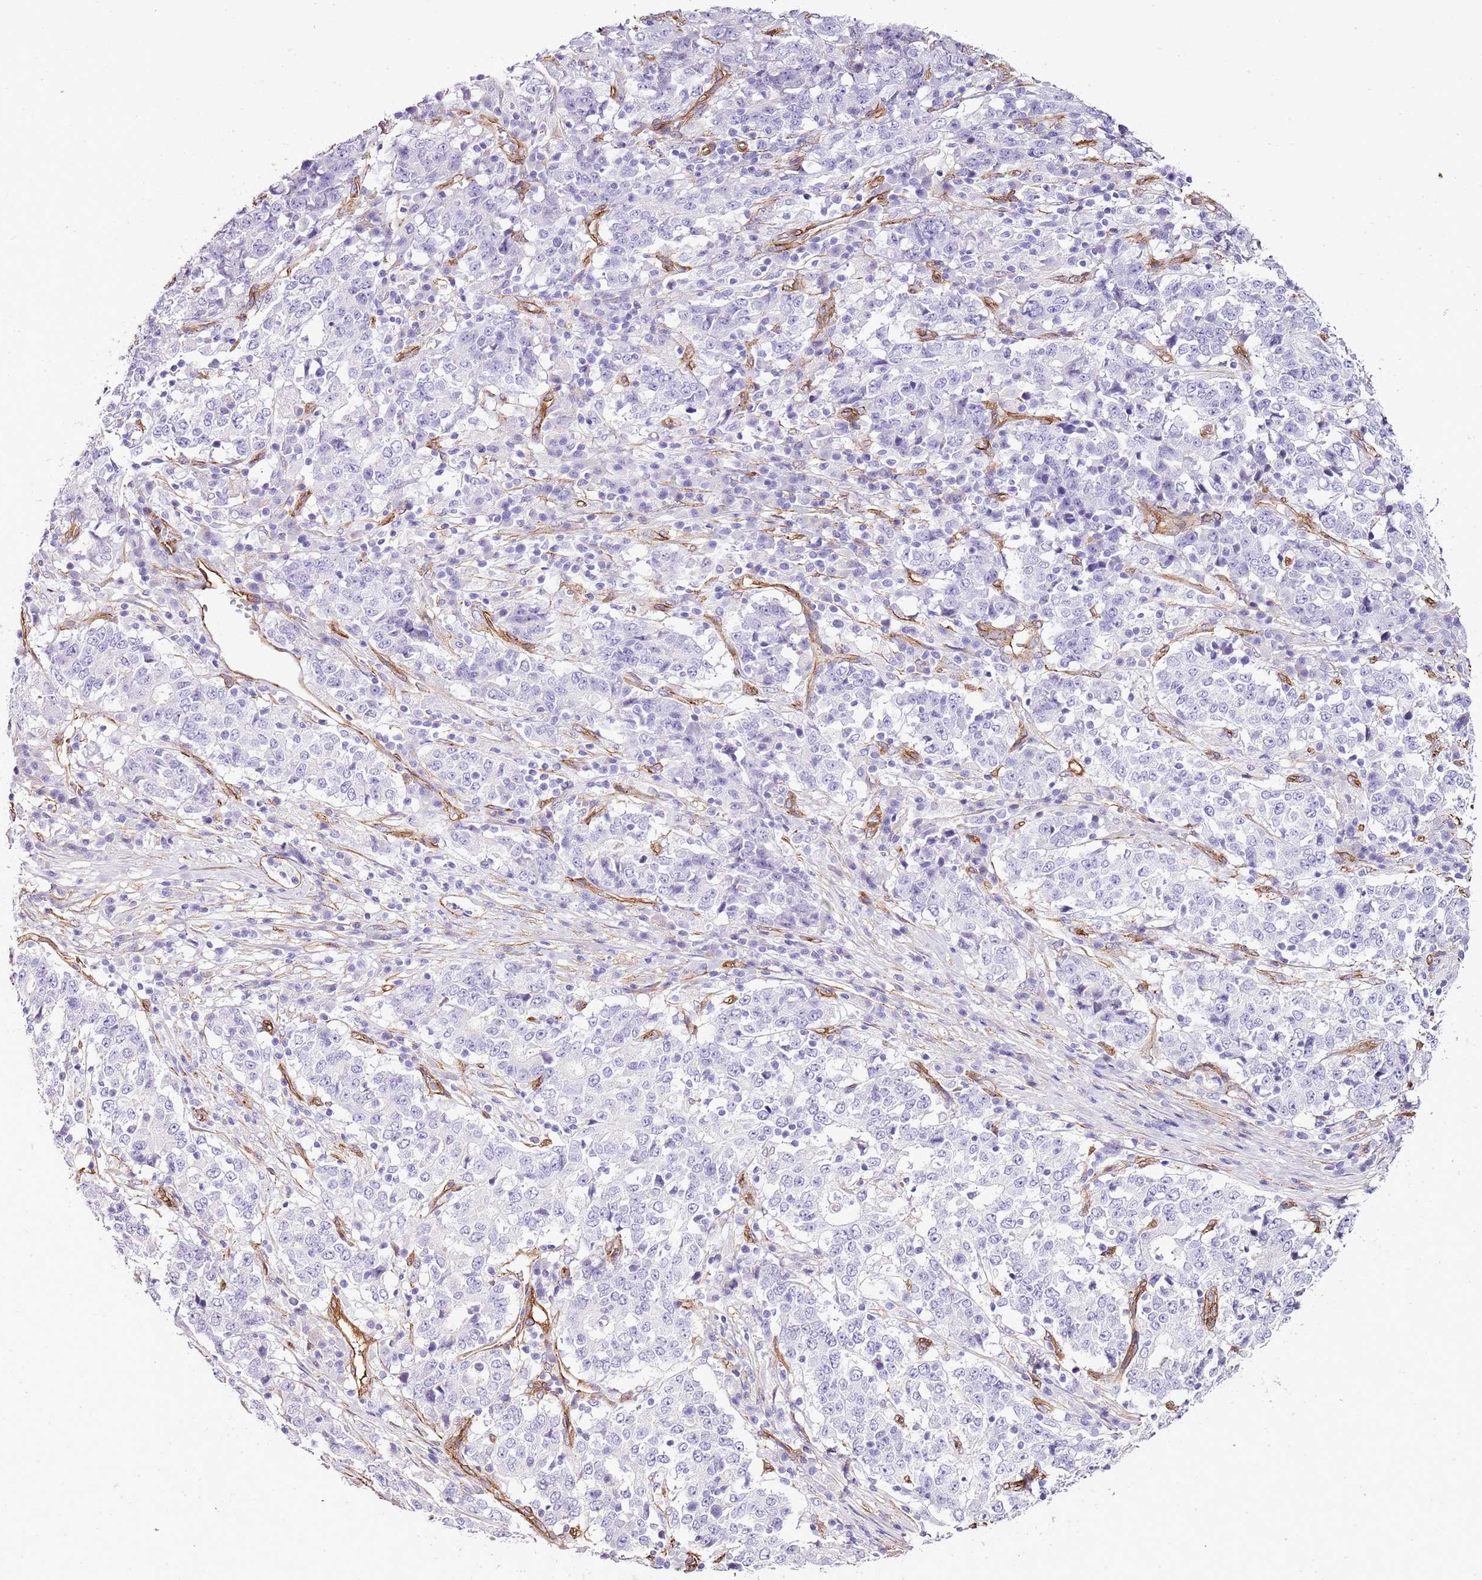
{"staining": {"intensity": "negative", "quantity": "none", "location": "none"}, "tissue": "stomach cancer", "cell_type": "Tumor cells", "image_type": "cancer", "snomed": [{"axis": "morphology", "description": "Adenocarcinoma, NOS"}, {"axis": "topography", "description": "Stomach"}], "caption": "IHC of human stomach cancer exhibits no positivity in tumor cells.", "gene": "CTDSPL", "patient": {"sex": "male", "age": 59}}